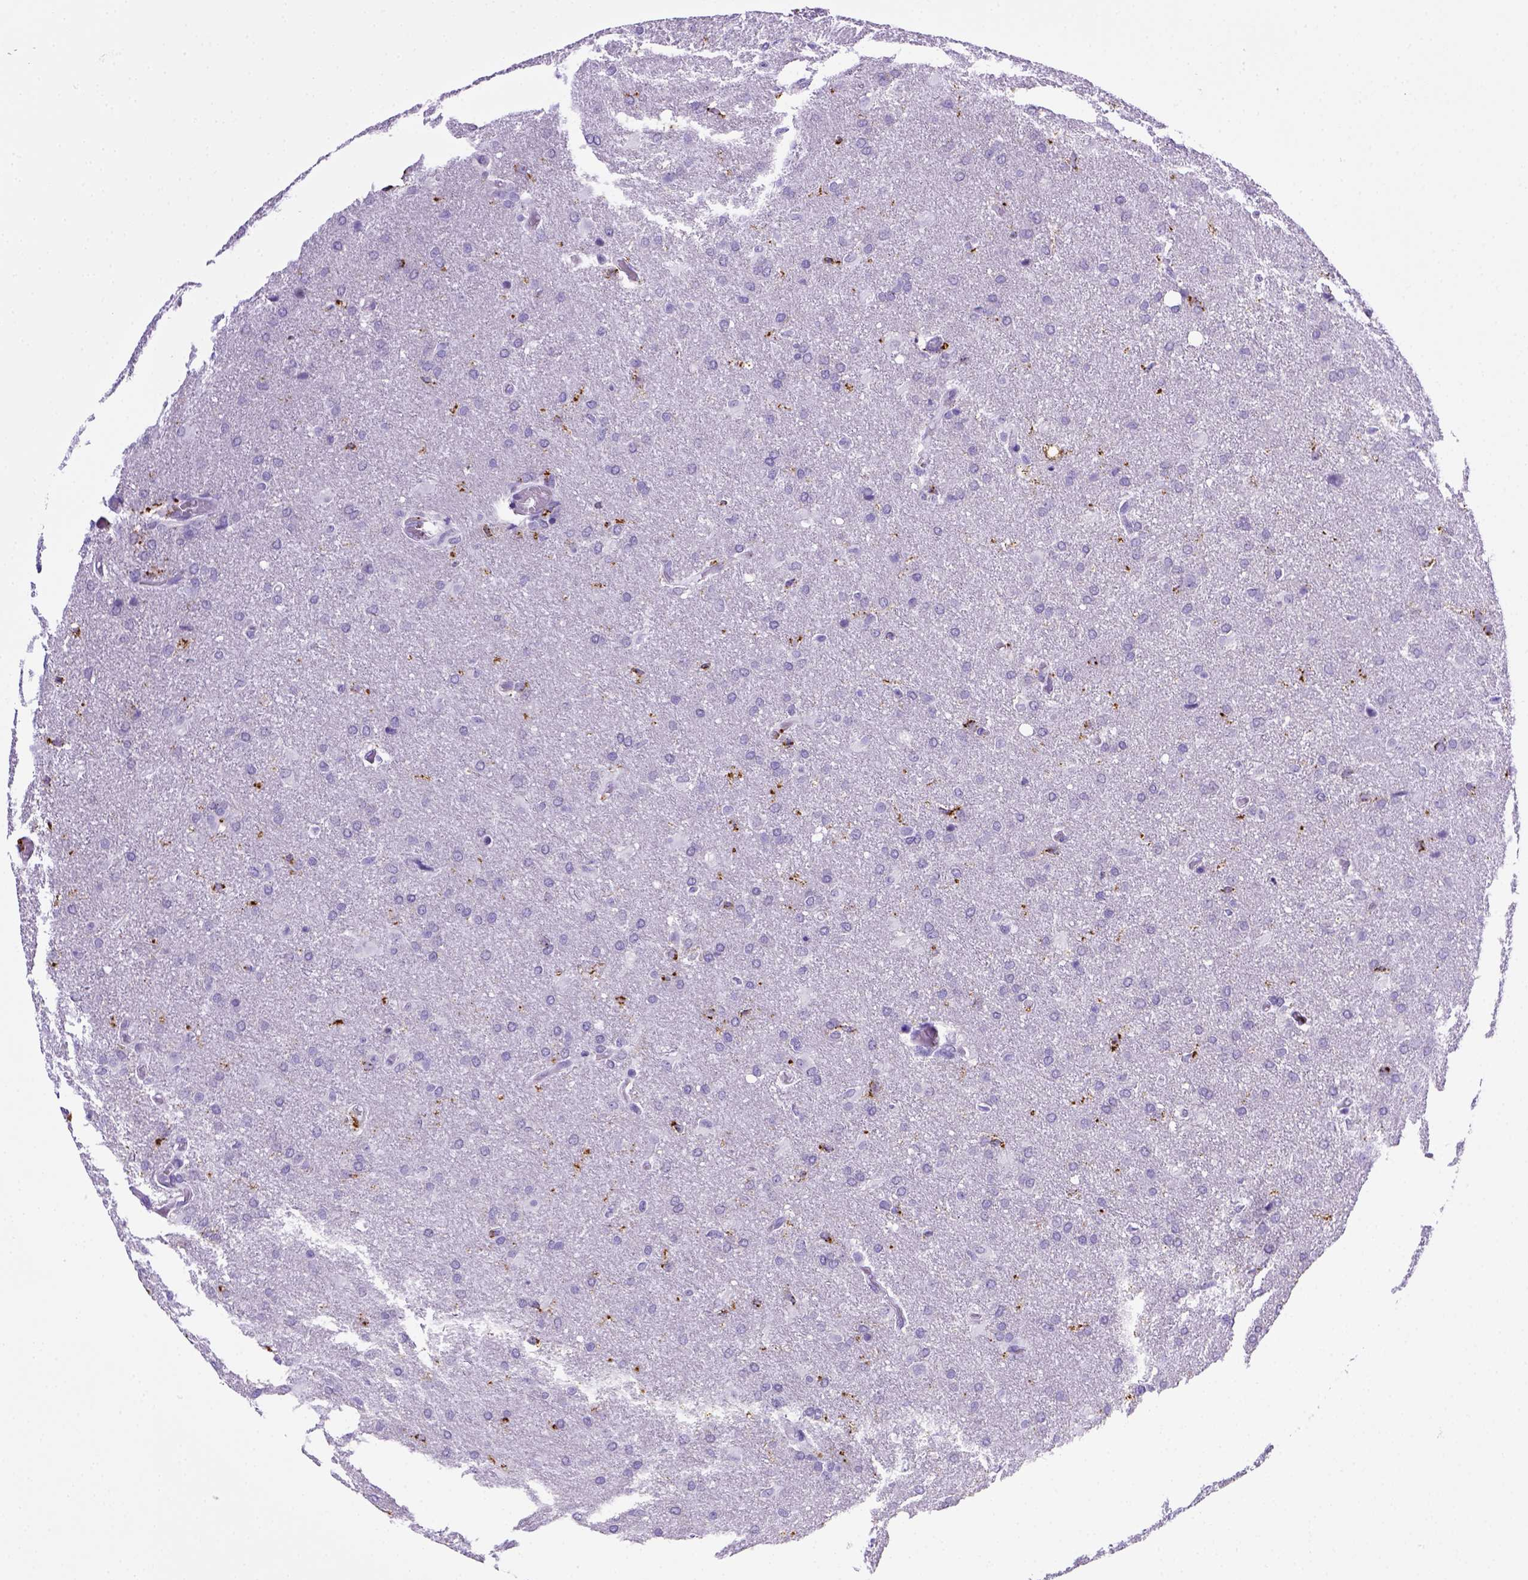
{"staining": {"intensity": "negative", "quantity": "none", "location": "none"}, "tissue": "glioma", "cell_type": "Tumor cells", "image_type": "cancer", "snomed": [{"axis": "morphology", "description": "Glioma, malignant, High grade"}, {"axis": "topography", "description": "Brain"}], "caption": "DAB immunohistochemical staining of malignant glioma (high-grade) reveals no significant expression in tumor cells. (DAB immunohistochemistry (IHC), high magnification).", "gene": "CD68", "patient": {"sex": "male", "age": 68}}